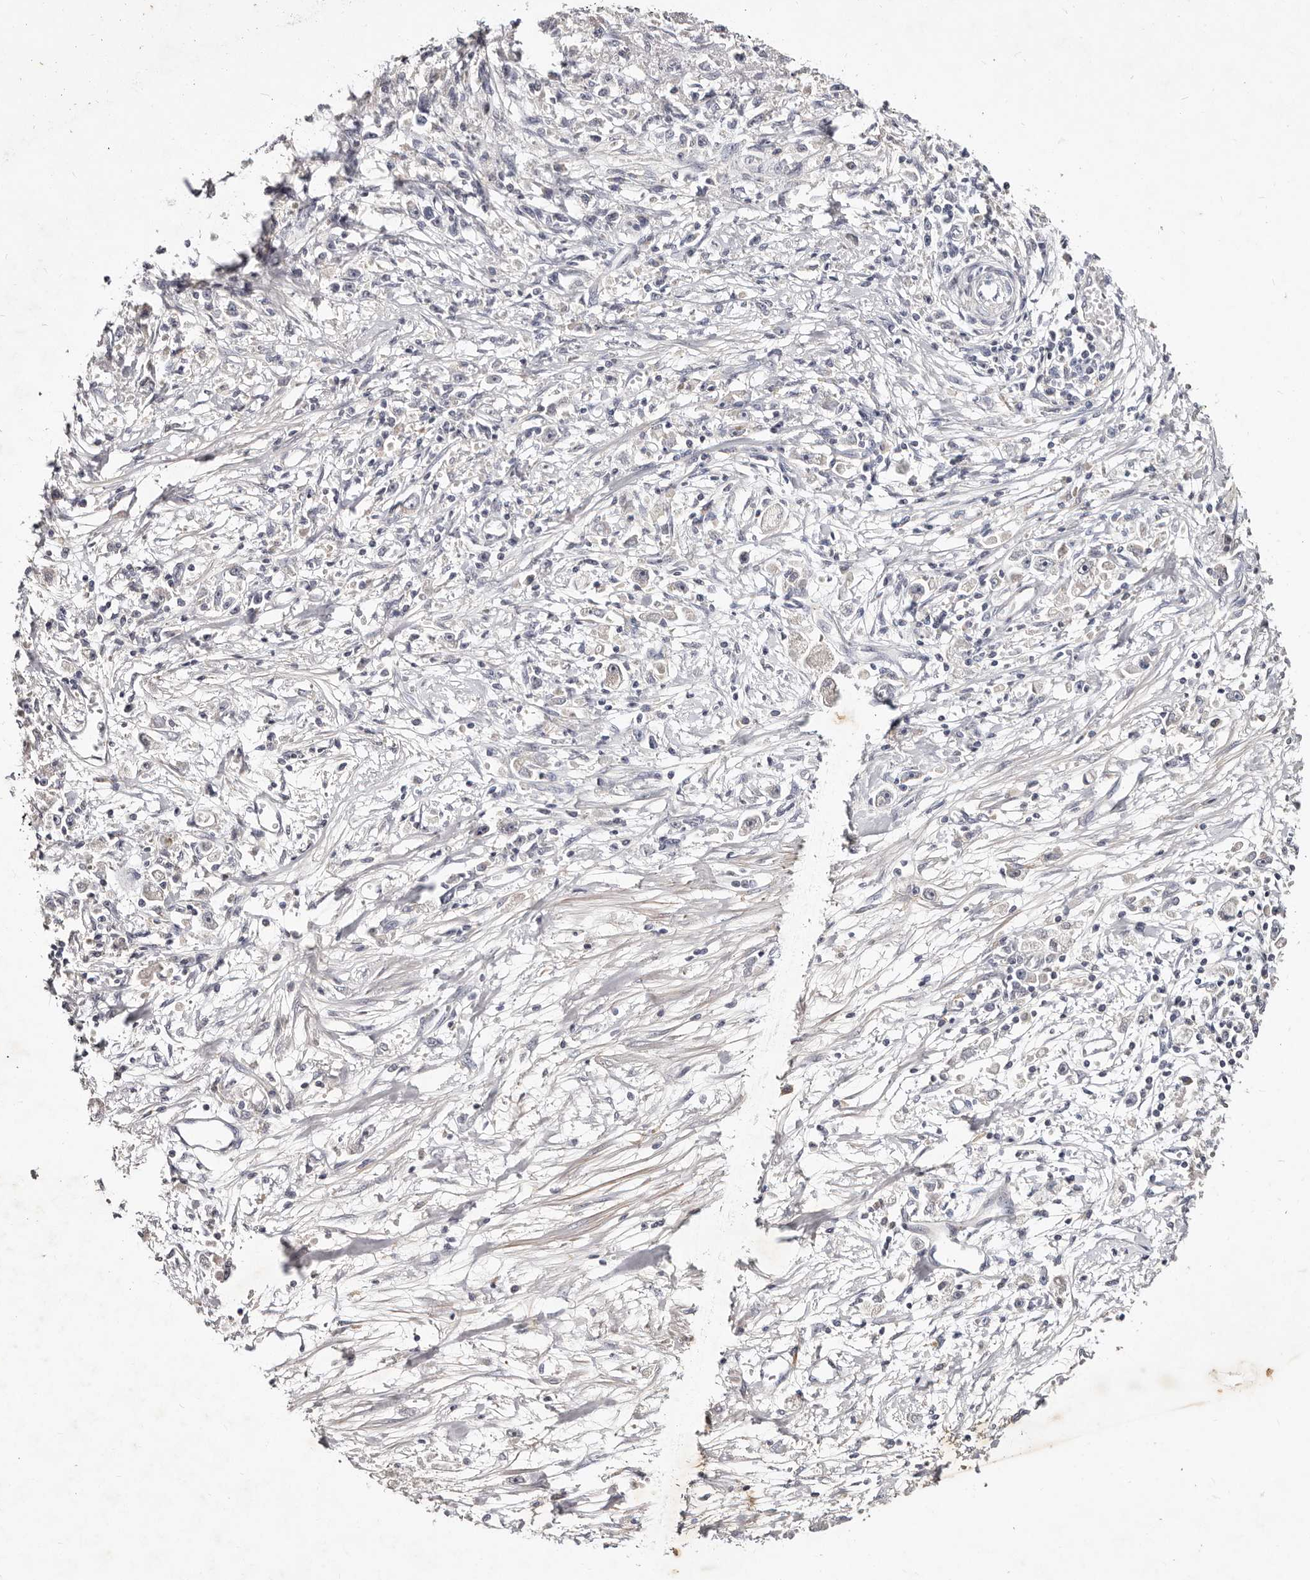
{"staining": {"intensity": "negative", "quantity": "none", "location": "none"}, "tissue": "stomach cancer", "cell_type": "Tumor cells", "image_type": "cancer", "snomed": [{"axis": "morphology", "description": "Adenocarcinoma, NOS"}, {"axis": "topography", "description": "Stomach"}], "caption": "This is a histopathology image of immunohistochemistry (IHC) staining of stomach cancer (adenocarcinoma), which shows no staining in tumor cells.", "gene": "MRPS33", "patient": {"sex": "female", "age": 59}}